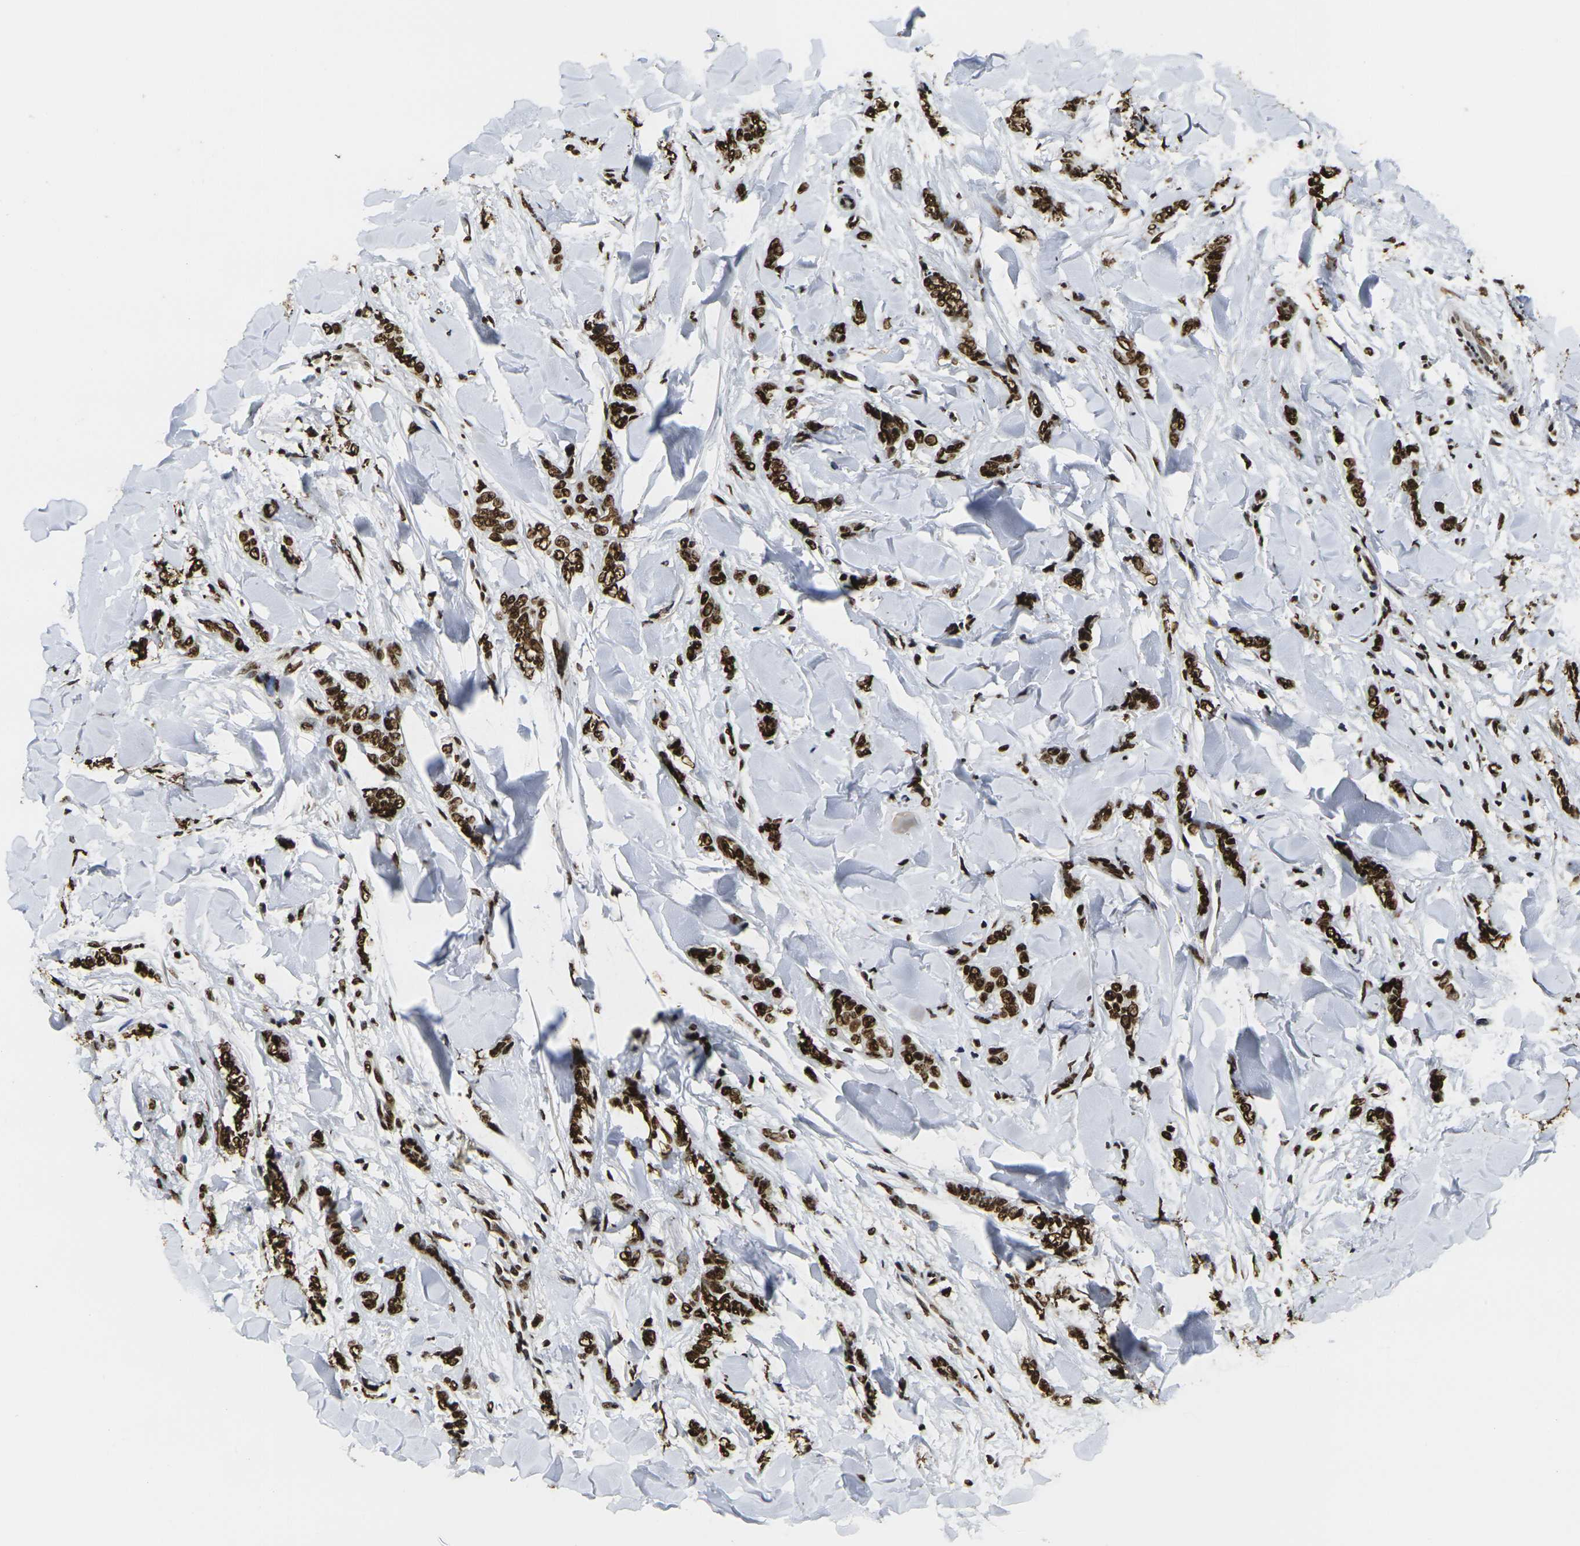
{"staining": {"intensity": "strong", "quantity": ">75%", "location": "nuclear"}, "tissue": "breast cancer", "cell_type": "Tumor cells", "image_type": "cancer", "snomed": [{"axis": "morphology", "description": "Lobular carcinoma"}, {"axis": "topography", "description": "Skin"}, {"axis": "topography", "description": "Breast"}], "caption": "Breast cancer stained for a protein exhibits strong nuclear positivity in tumor cells.", "gene": "SMARCC1", "patient": {"sex": "female", "age": 46}}